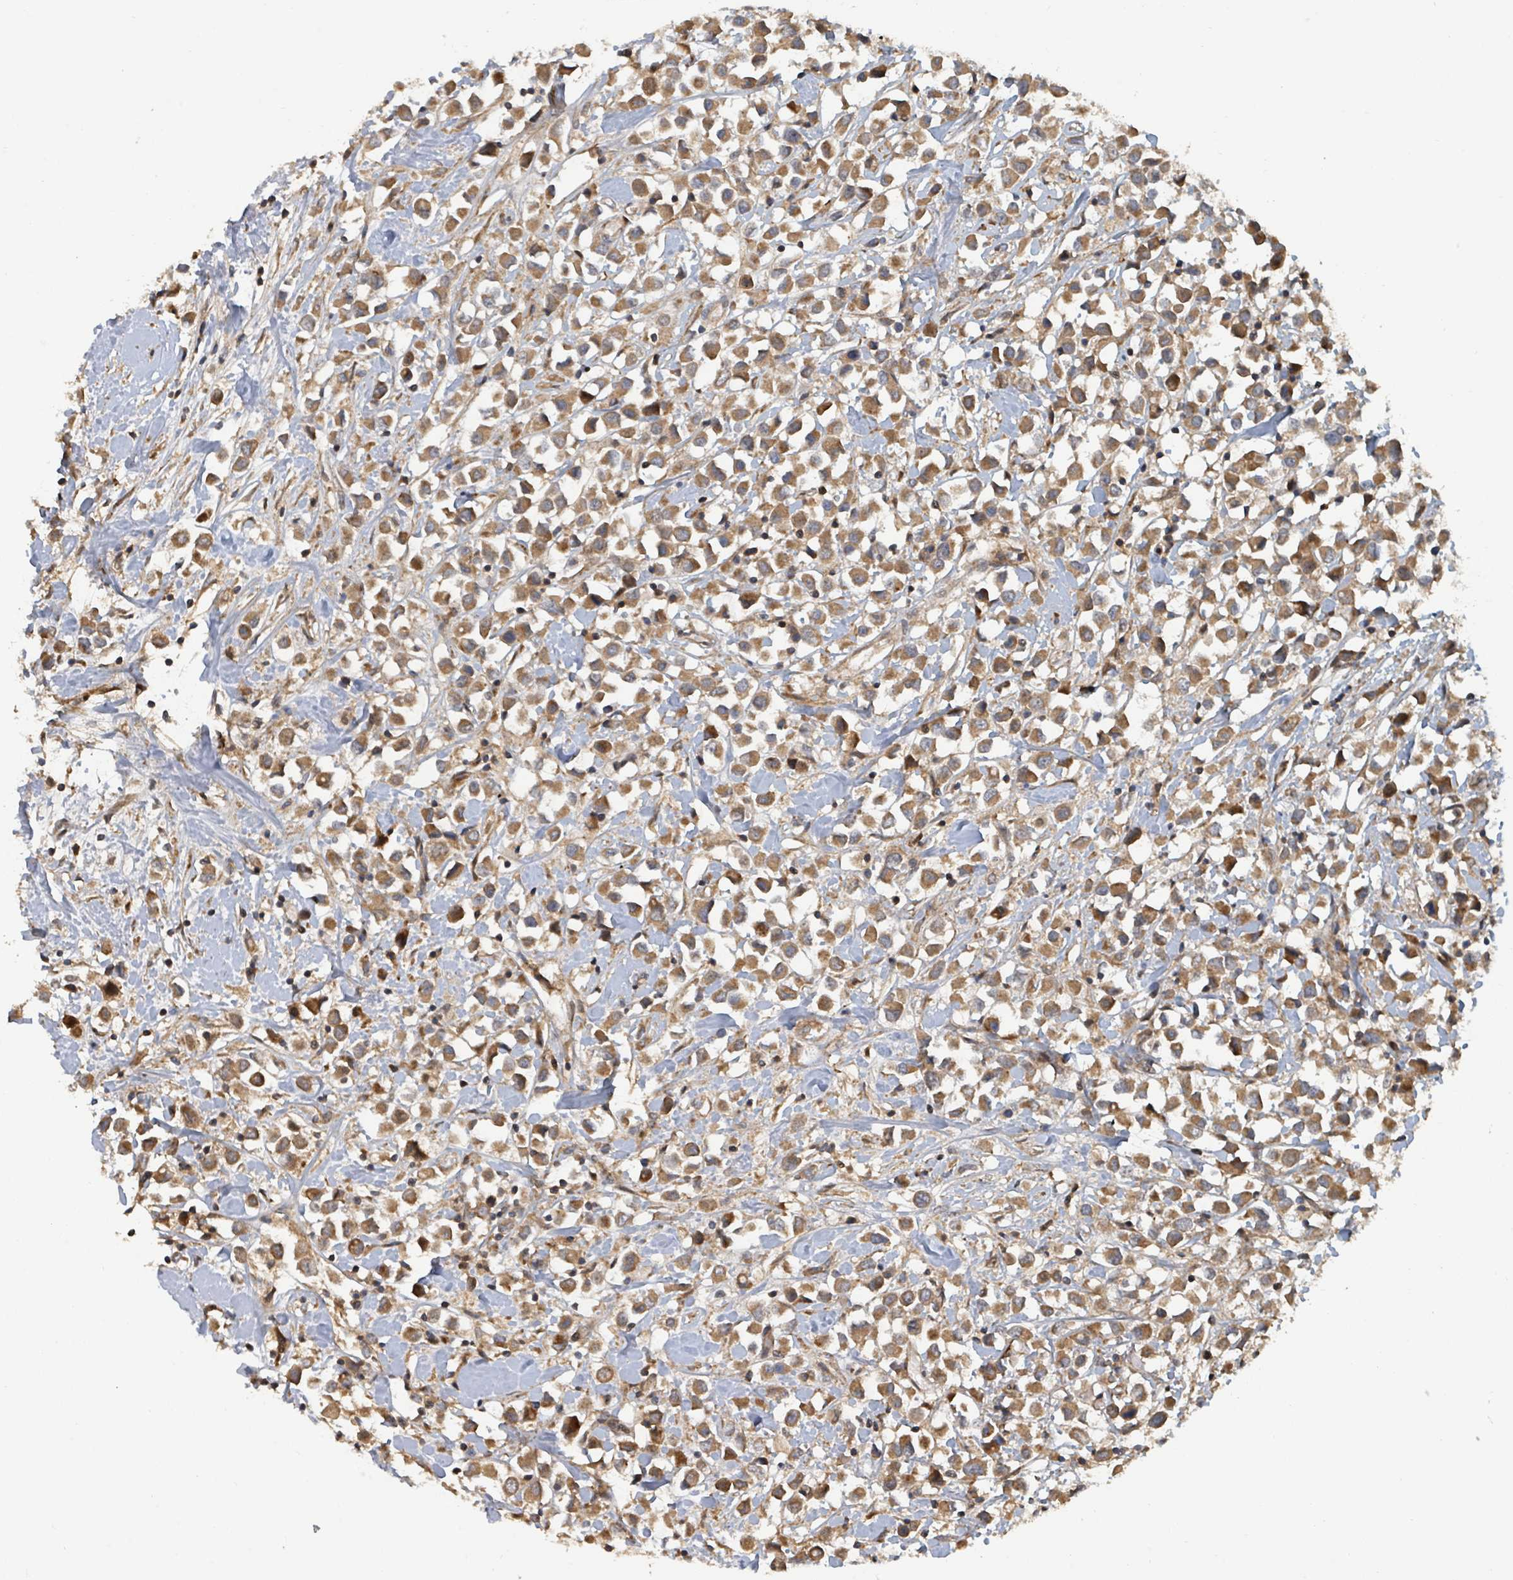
{"staining": {"intensity": "moderate", "quantity": ">75%", "location": "cytoplasmic/membranous"}, "tissue": "breast cancer", "cell_type": "Tumor cells", "image_type": "cancer", "snomed": [{"axis": "morphology", "description": "Duct carcinoma"}, {"axis": "topography", "description": "Breast"}], "caption": "Immunohistochemical staining of breast cancer (intraductal carcinoma) demonstrates moderate cytoplasmic/membranous protein staining in approximately >75% of tumor cells.", "gene": "DPM1", "patient": {"sex": "female", "age": 61}}